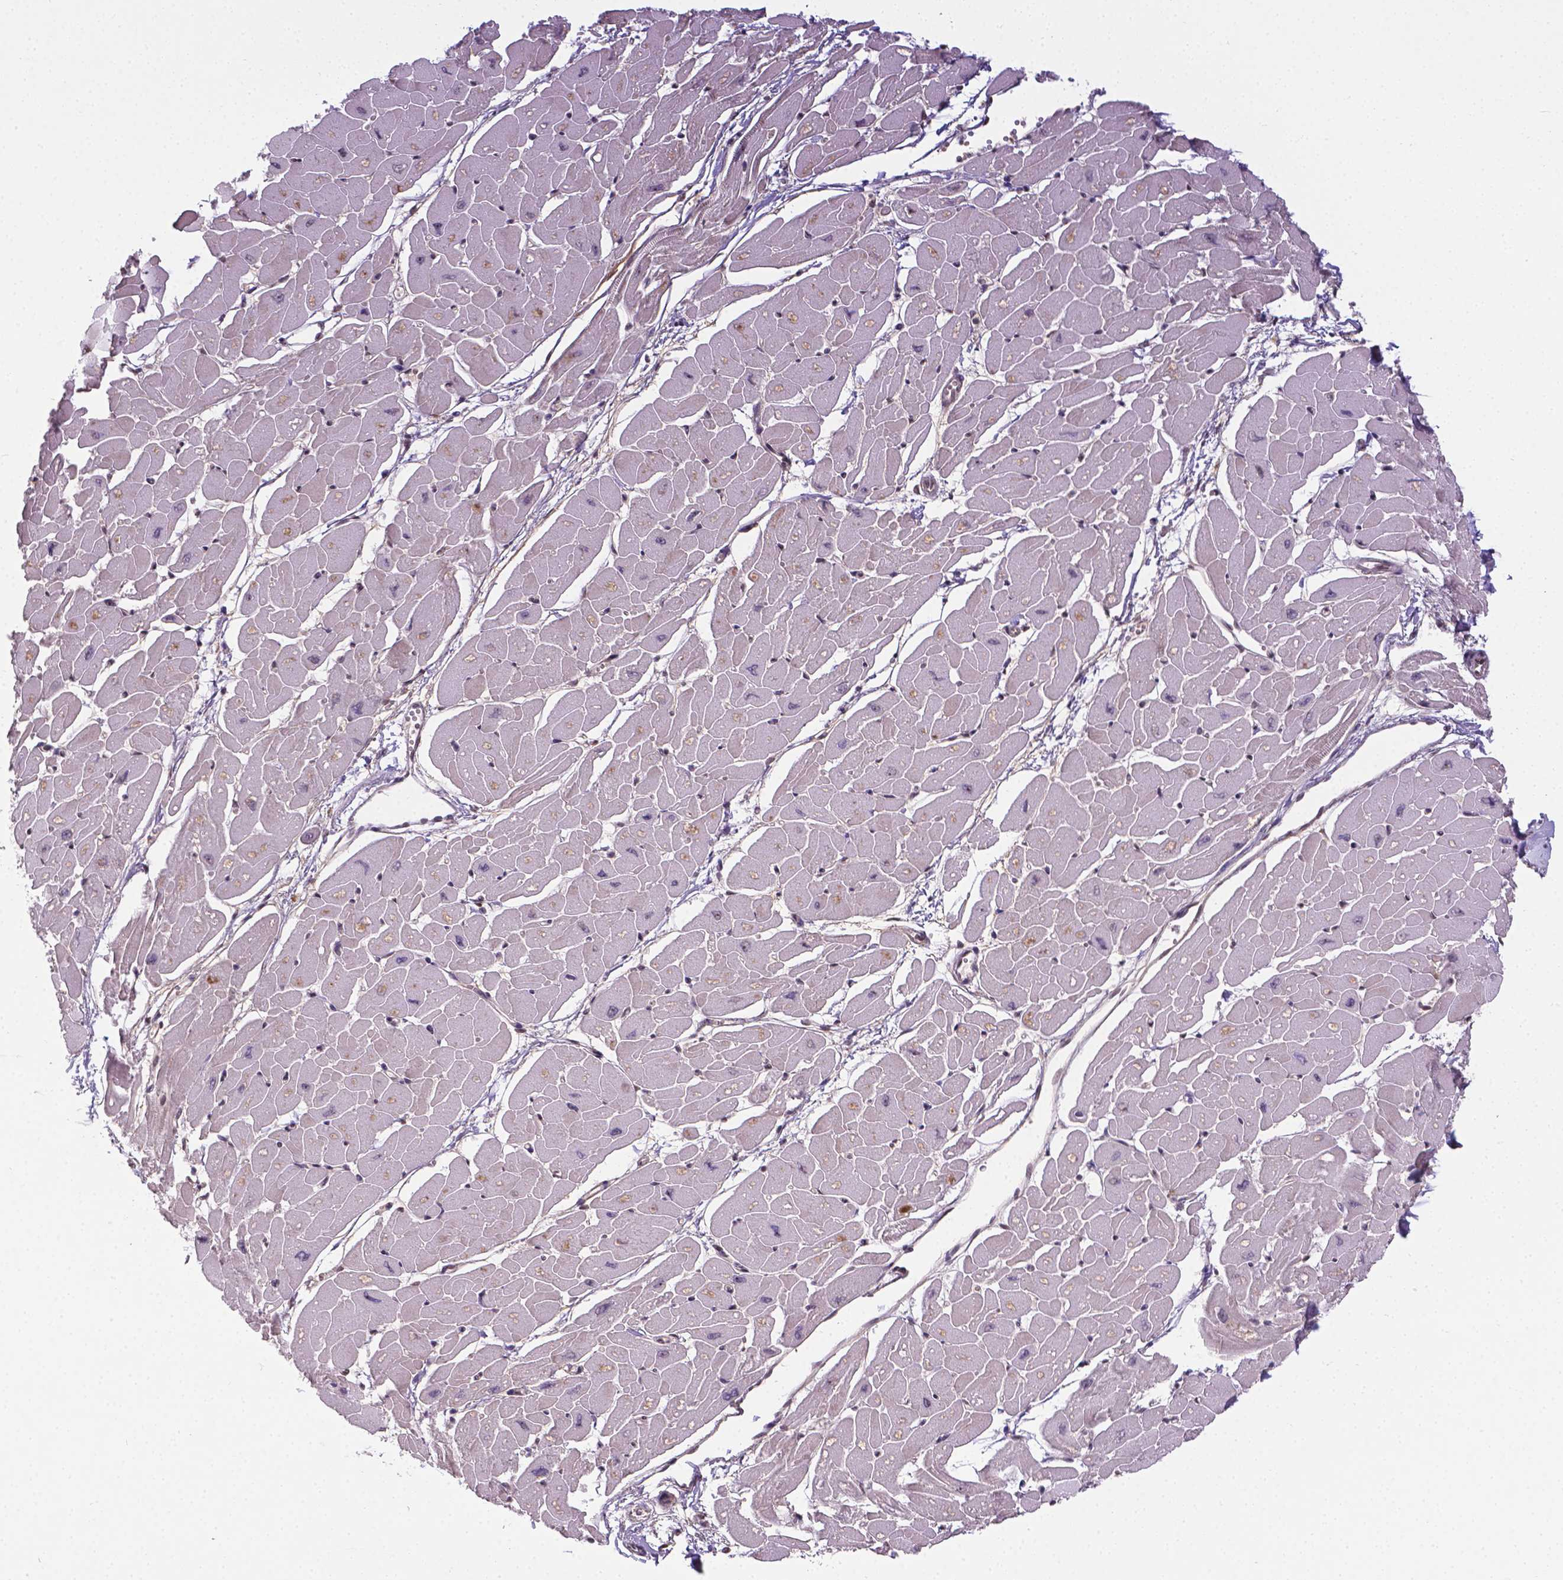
{"staining": {"intensity": "moderate", "quantity": "<25%", "location": "nuclear"}, "tissue": "heart muscle", "cell_type": "Cardiomyocytes", "image_type": "normal", "snomed": [{"axis": "morphology", "description": "Normal tissue, NOS"}, {"axis": "topography", "description": "Heart"}], "caption": "Immunohistochemistry (DAB) staining of benign heart muscle demonstrates moderate nuclear protein staining in approximately <25% of cardiomyocytes. (Stains: DAB (3,3'-diaminobenzidine) in brown, nuclei in blue, Microscopy: brightfield microscopy at high magnification).", "gene": "ANKRD54", "patient": {"sex": "male", "age": 57}}